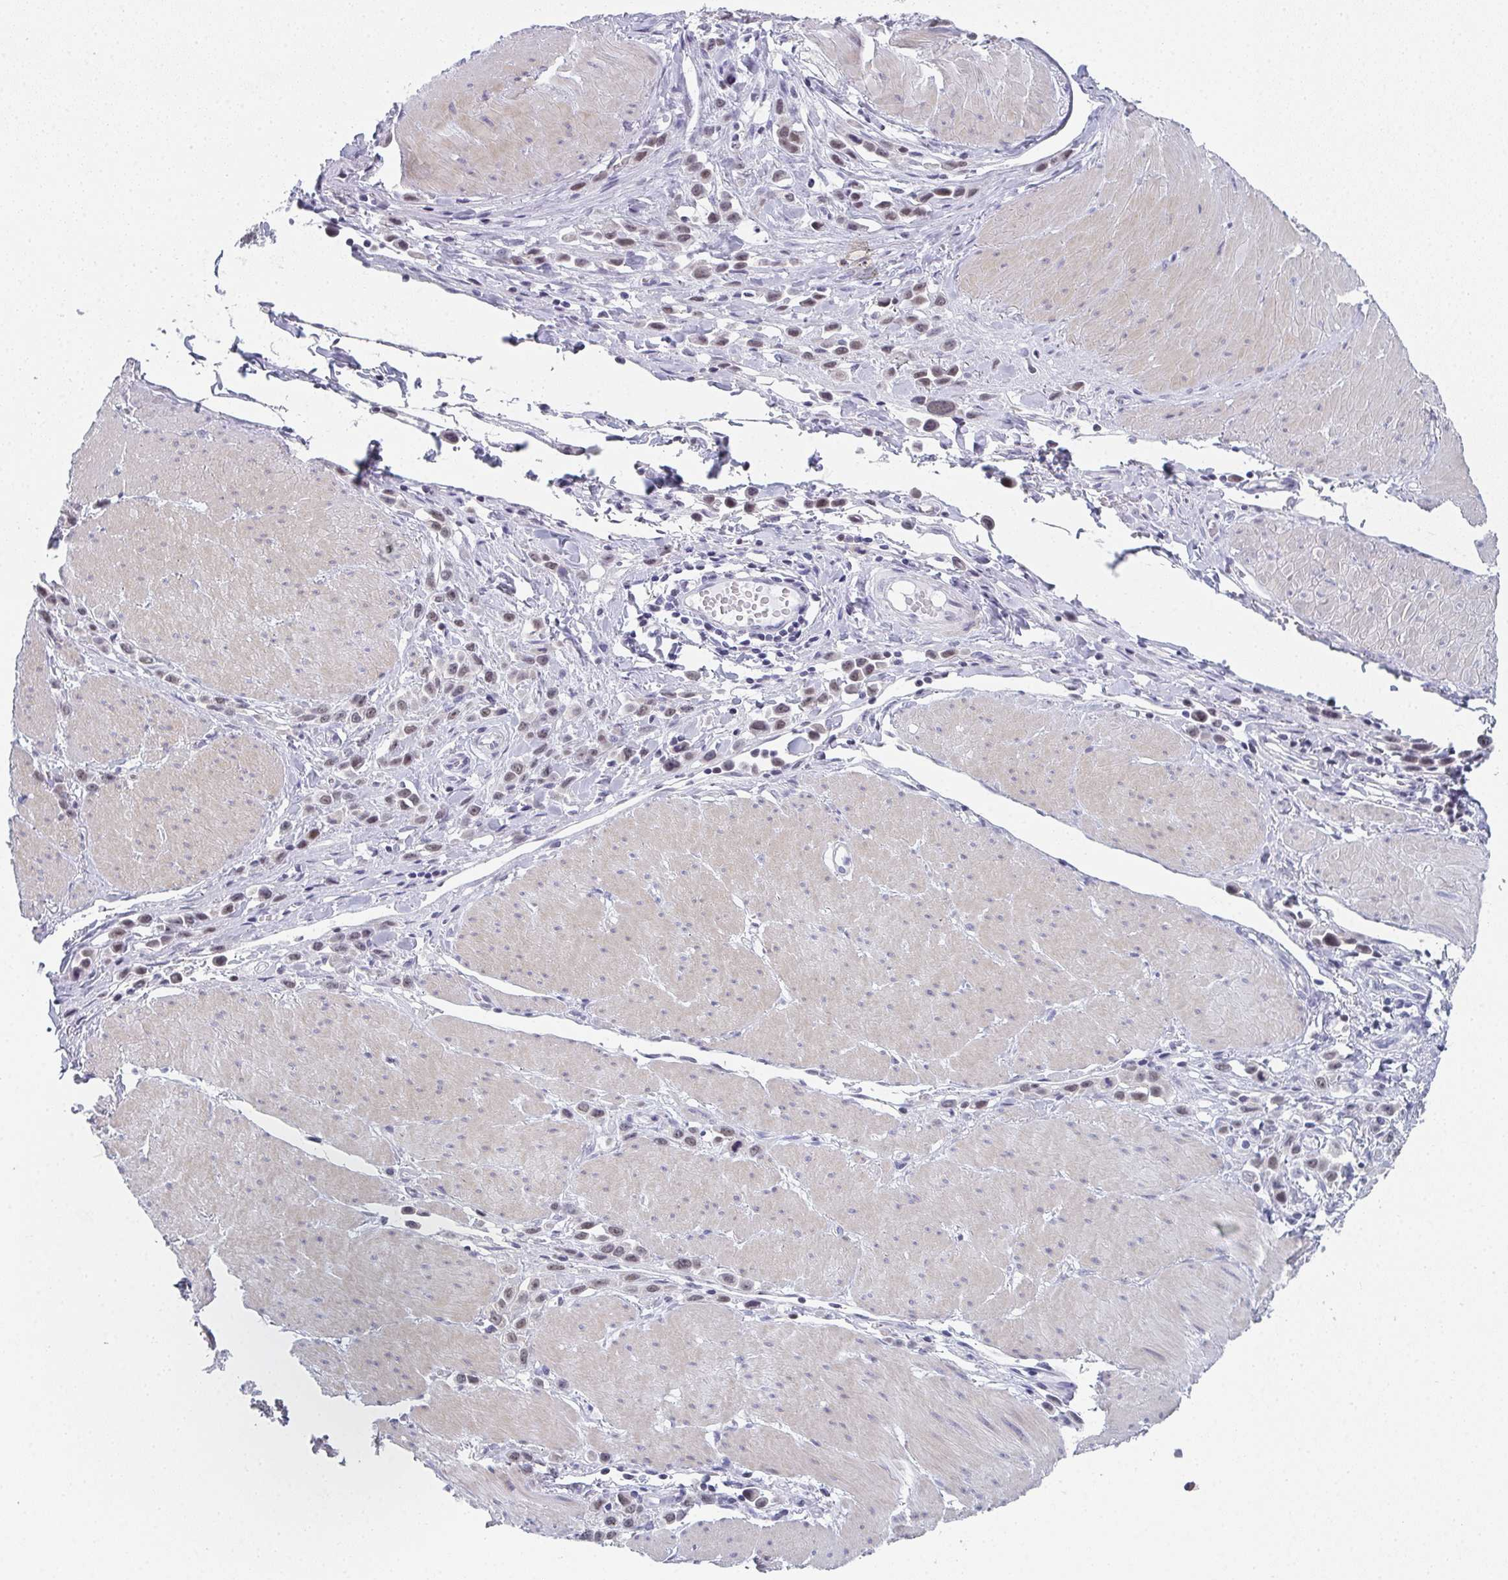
{"staining": {"intensity": "weak", "quantity": ">75%", "location": "nuclear"}, "tissue": "stomach cancer", "cell_type": "Tumor cells", "image_type": "cancer", "snomed": [{"axis": "morphology", "description": "Adenocarcinoma, NOS"}, {"axis": "topography", "description": "Stomach"}], "caption": "High-power microscopy captured an IHC histopathology image of stomach cancer (adenocarcinoma), revealing weak nuclear expression in approximately >75% of tumor cells. The staining is performed using DAB (3,3'-diaminobenzidine) brown chromogen to label protein expression. The nuclei are counter-stained blue using hematoxylin.", "gene": "PYCR3", "patient": {"sex": "male", "age": 47}}